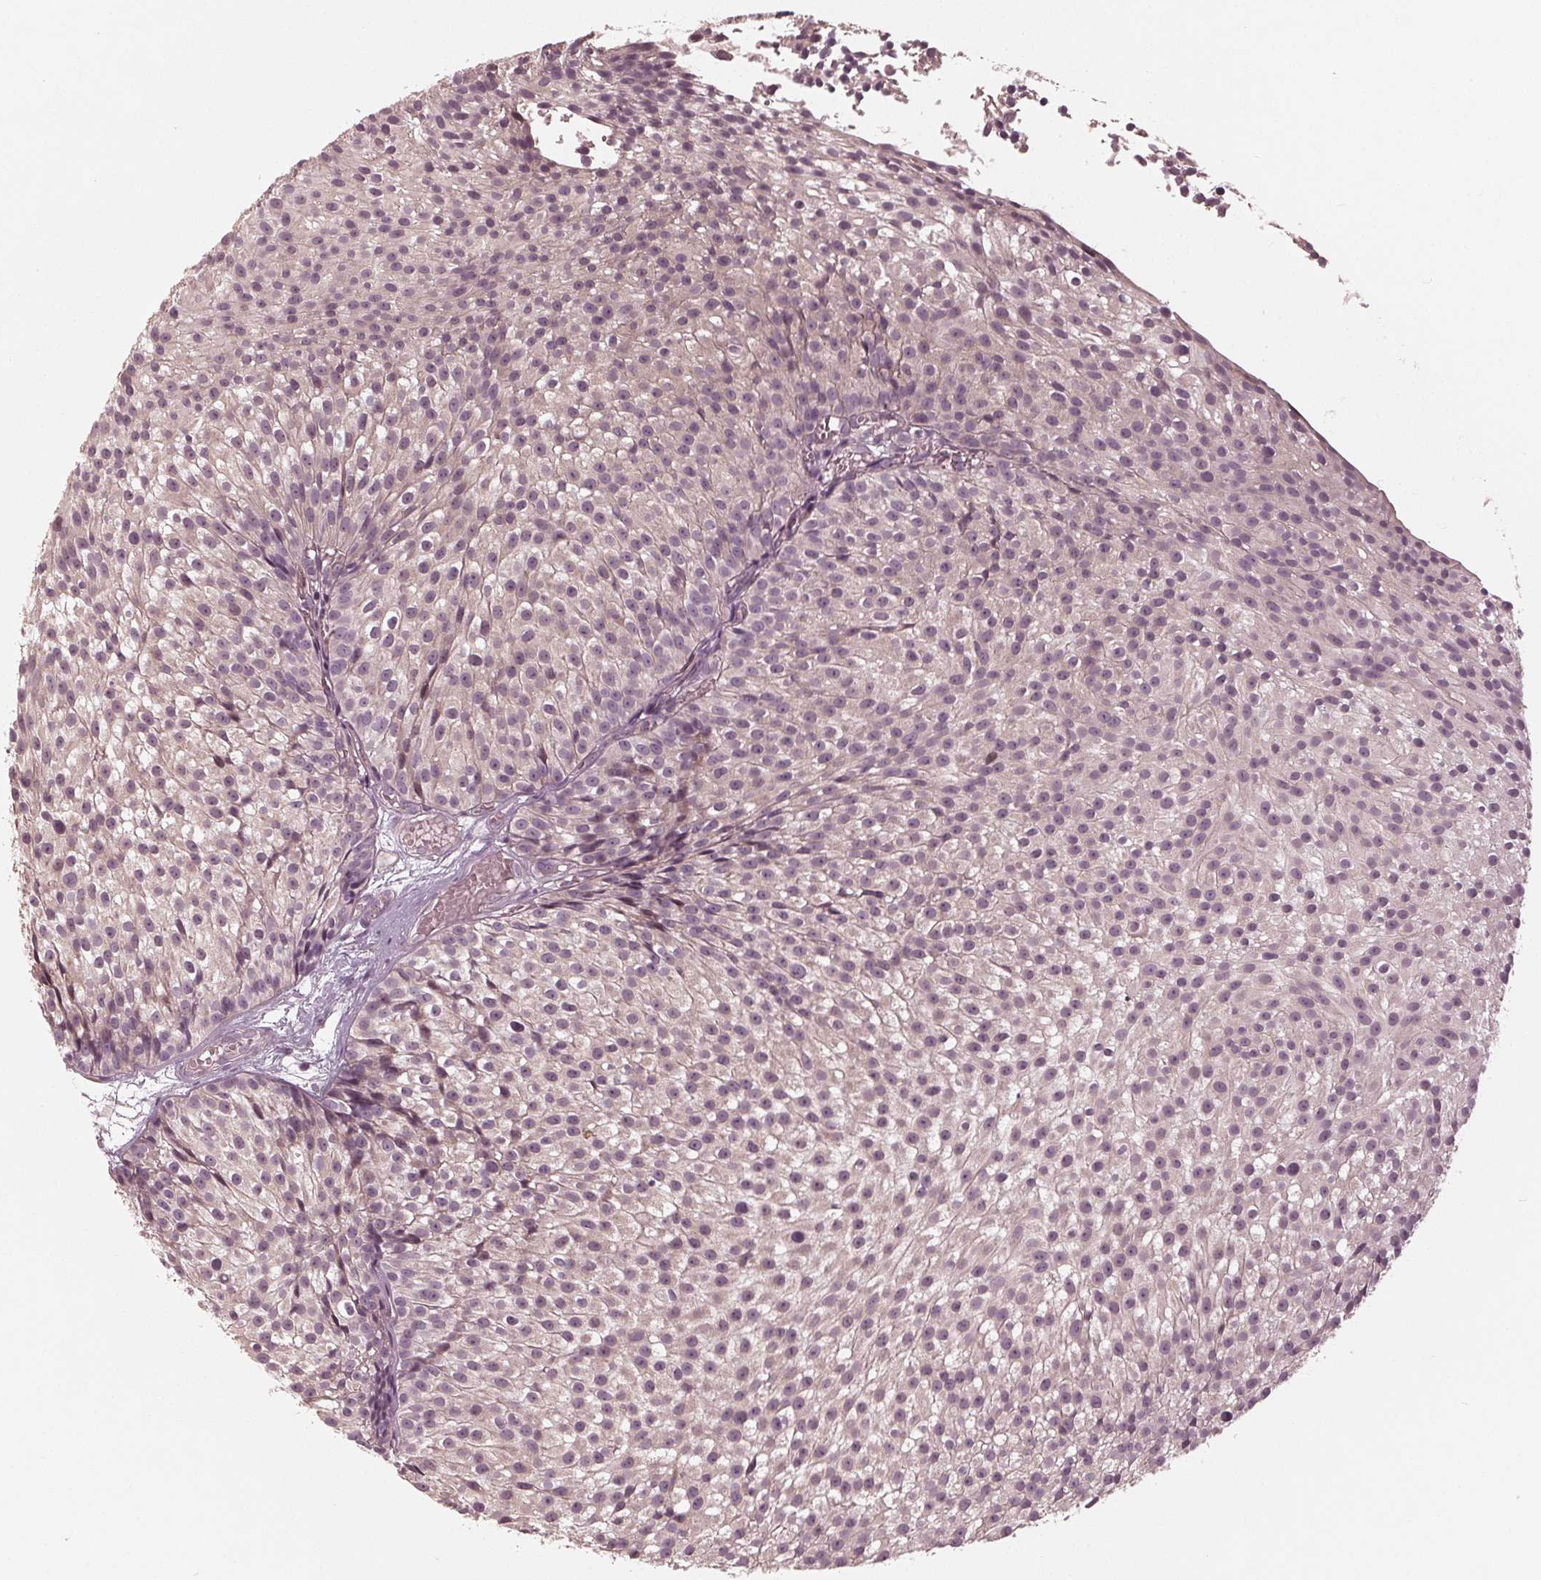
{"staining": {"intensity": "negative", "quantity": "none", "location": "none"}, "tissue": "urothelial cancer", "cell_type": "Tumor cells", "image_type": "cancer", "snomed": [{"axis": "morphology", "description": "Urothelial carcinoma, Low grade"}, {"axis": "topography", "description": "Urinary bladder"}], "caption": "A high-resolution histopathology image shows immunohistochemistry staining of urothelial cancer, which shows no significant staining in tumor cells.", "gene": "ZNF471", "patient": {"sex": "male", "age": 63}}